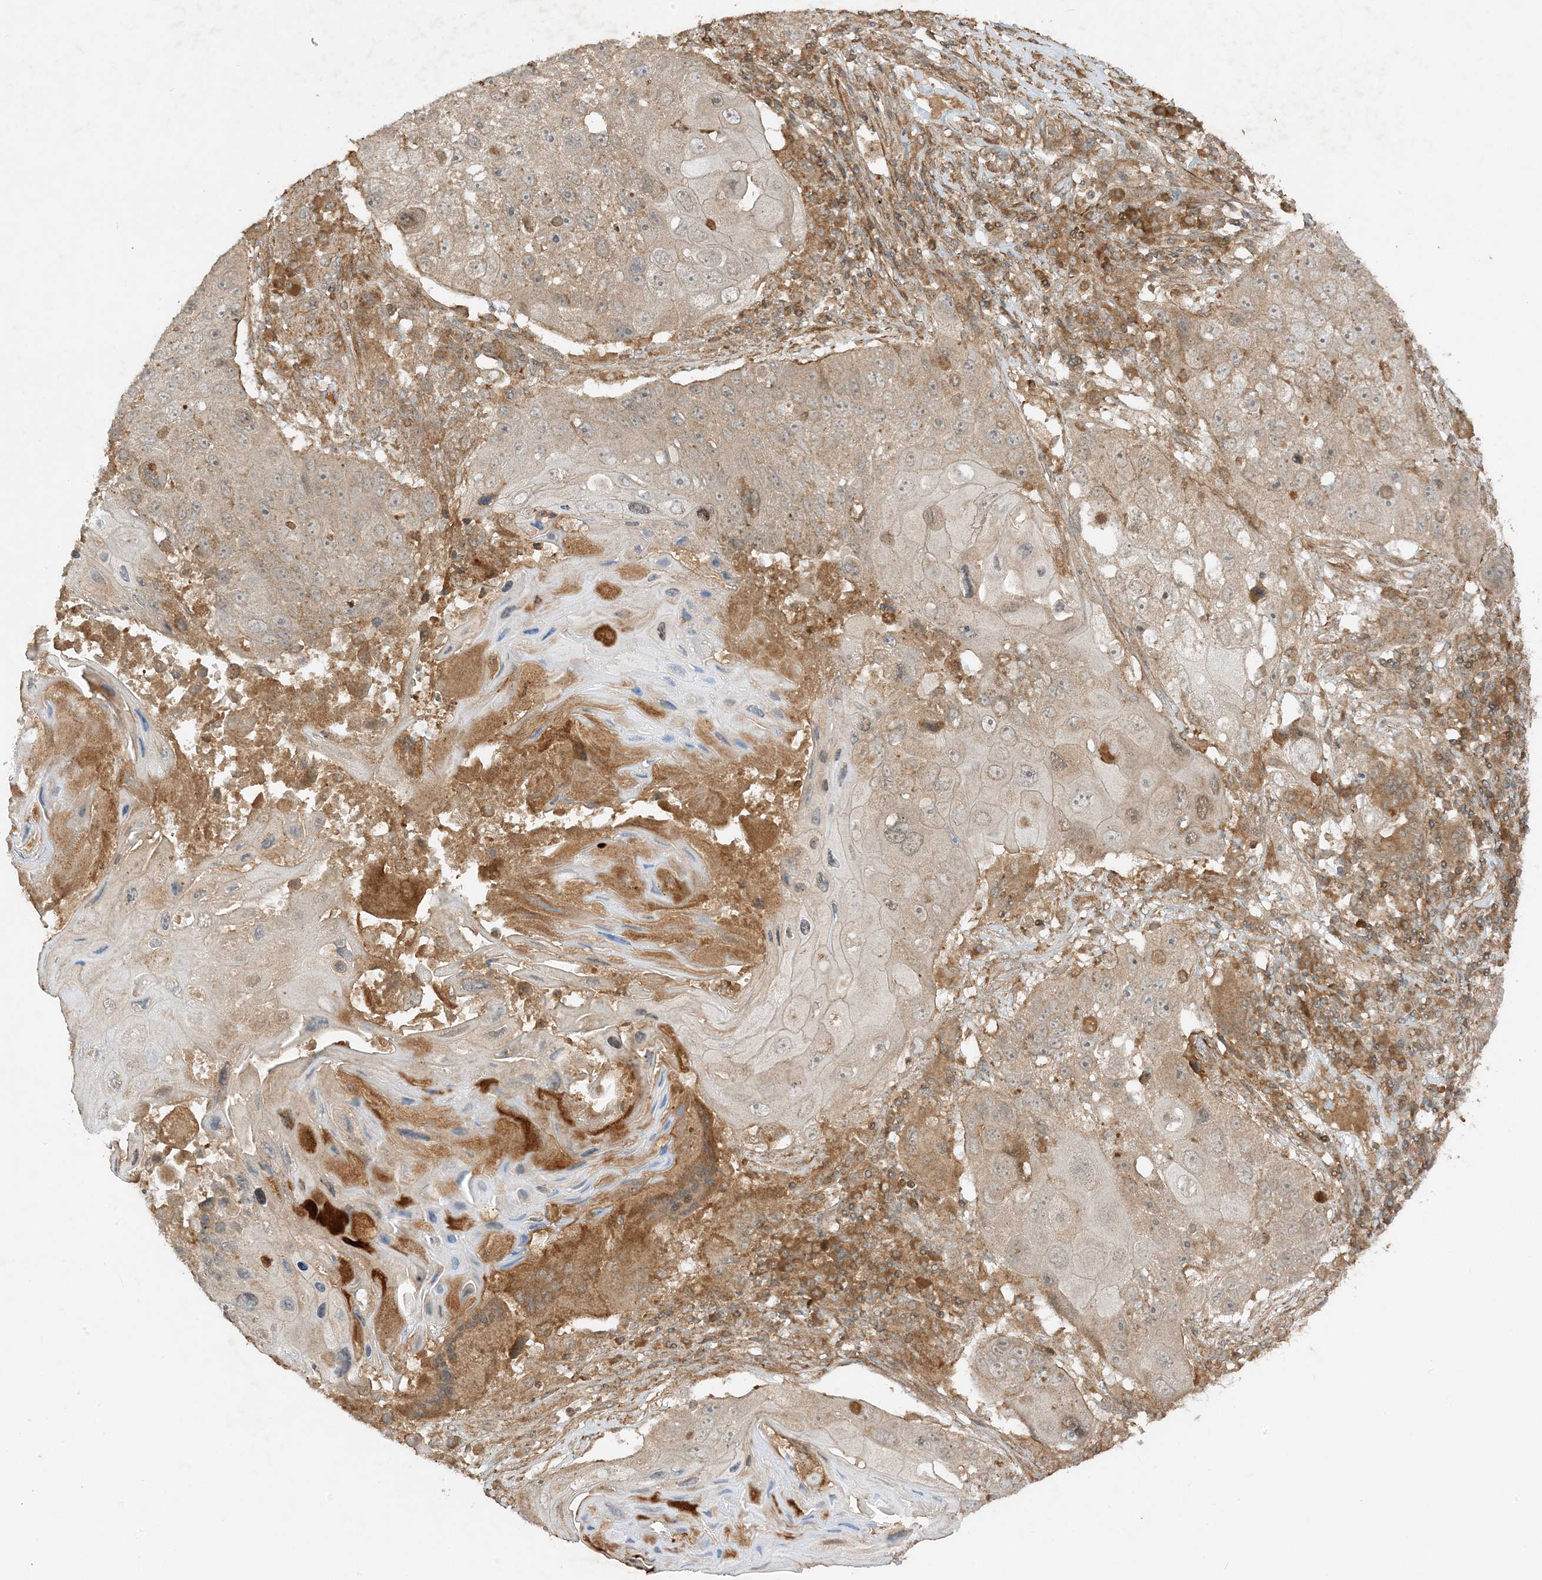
{"staining": {"intensity": "weak", "quantity": "25%-75%", "location": "cytoplasmic/membranous"}, "tissue": "lung cancer", "cell_type": "Tumor cells", "image_type": "cancer", "snomed": [{"axis": "morphology", "description": "Squamous cell carcinoma, NOS"}, {"axis": "topography", "description": "Lung"}], "caption": "Immunohistochemical staining of squamous cell carcinoma (lung) shows weak cytoplasmic/membranous protein positivity in approximately 25%-75% of tumor cells. Ihc stains the protein in brown and the nuclei are stained blue.", "gene": "XRN1", "patient": {"sex": "male", "age": 61}}